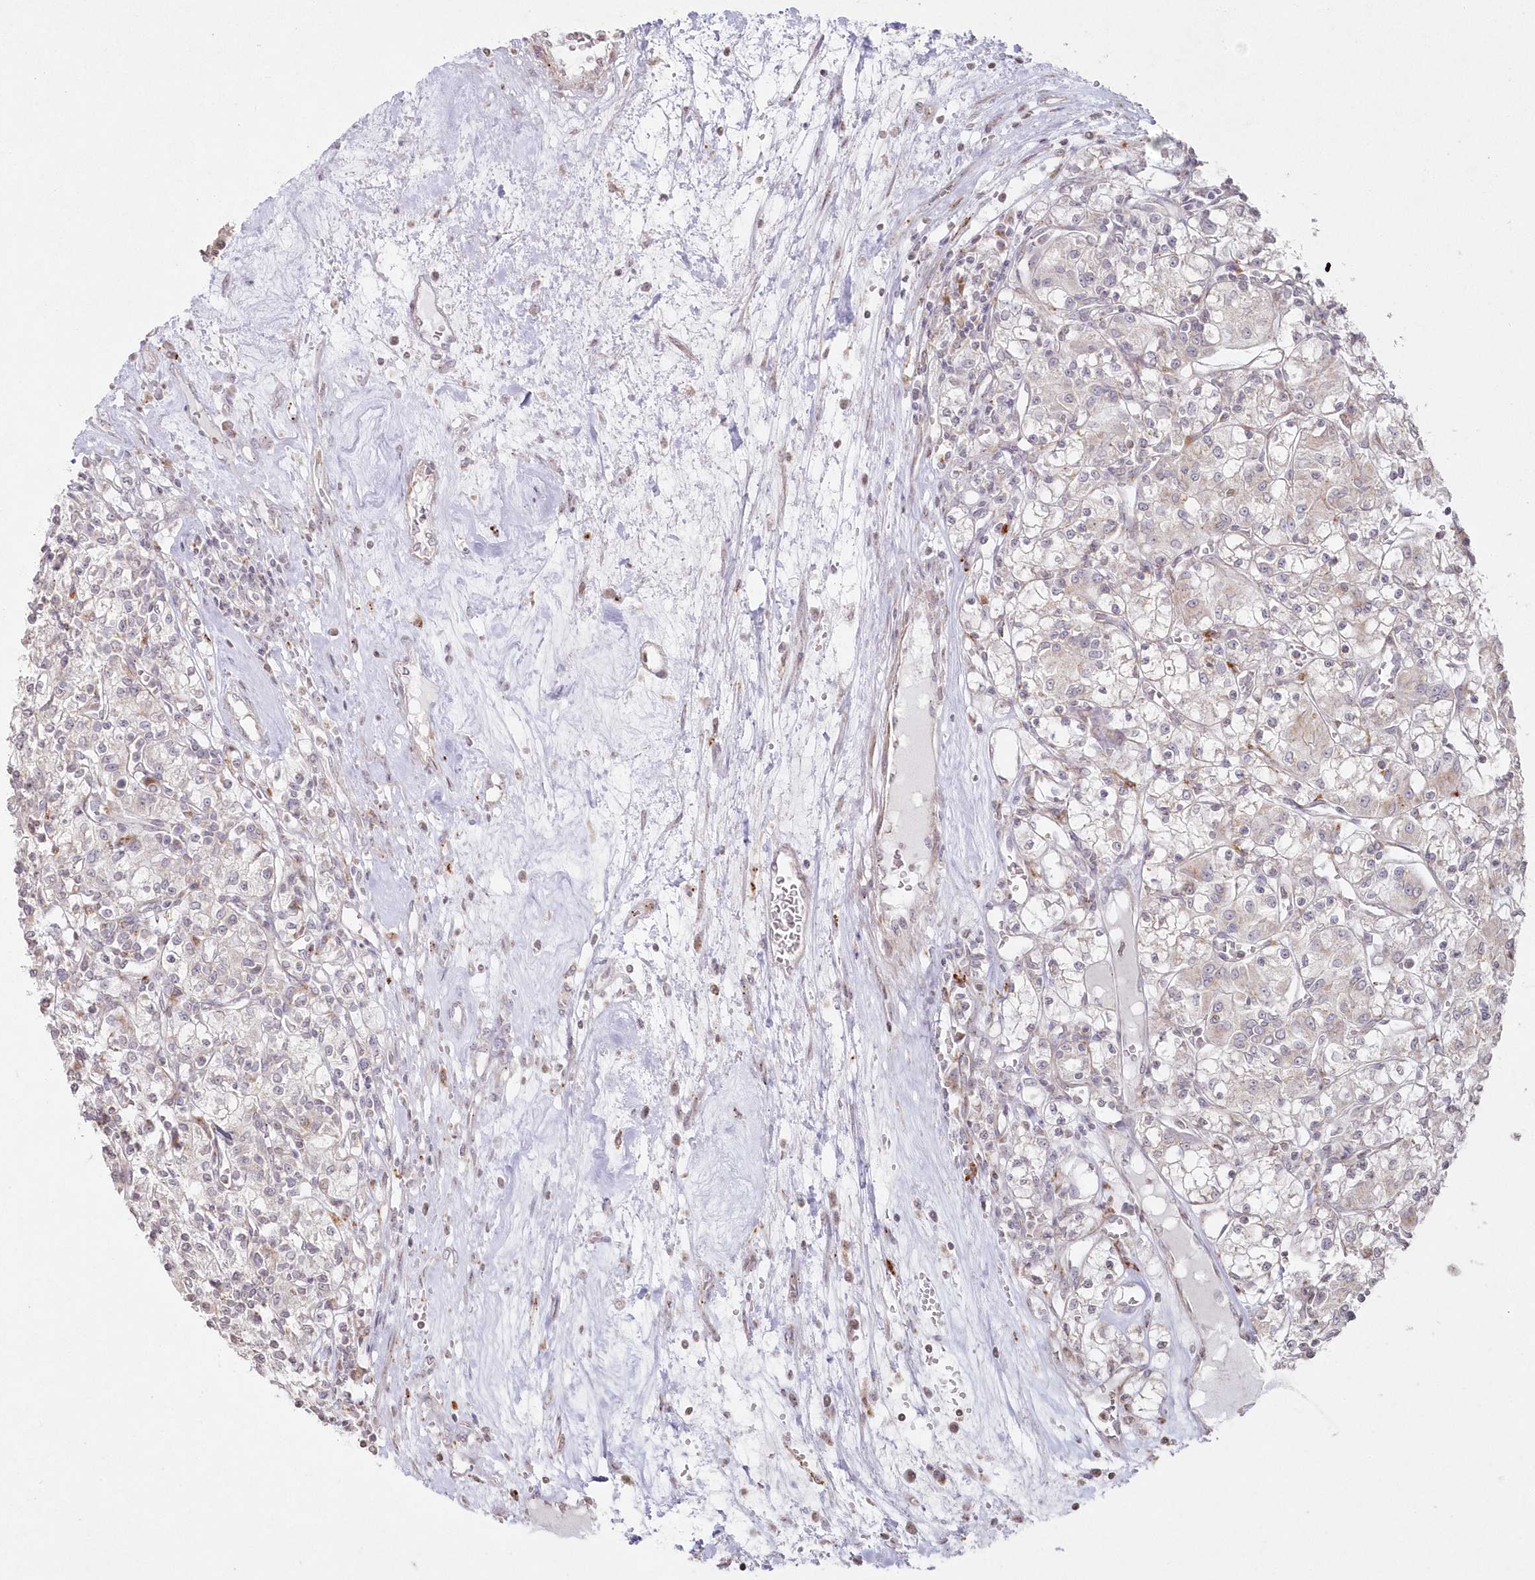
{"staining": {"intensity": "weak", "quantity": "<25%", "location": "cytoplasmic/membranous"}, "tissue": "renal cancer", "cell_type": "Tumor cells", "image_type": "cancer", "snomed": [{"axis": "morphology", "description": "Adenocarcinoma, NOS"}, {"axis": "topography", "description": "Kidney"}], "caption": "Immunohistochemical staining of renal adenocarcinoma demonstrates no significant expression in tumor cells. (IHC, brightfield microscopy, high magnification).", "gene": "ARSB", "patient": {"sex": "female", "age": 59}}